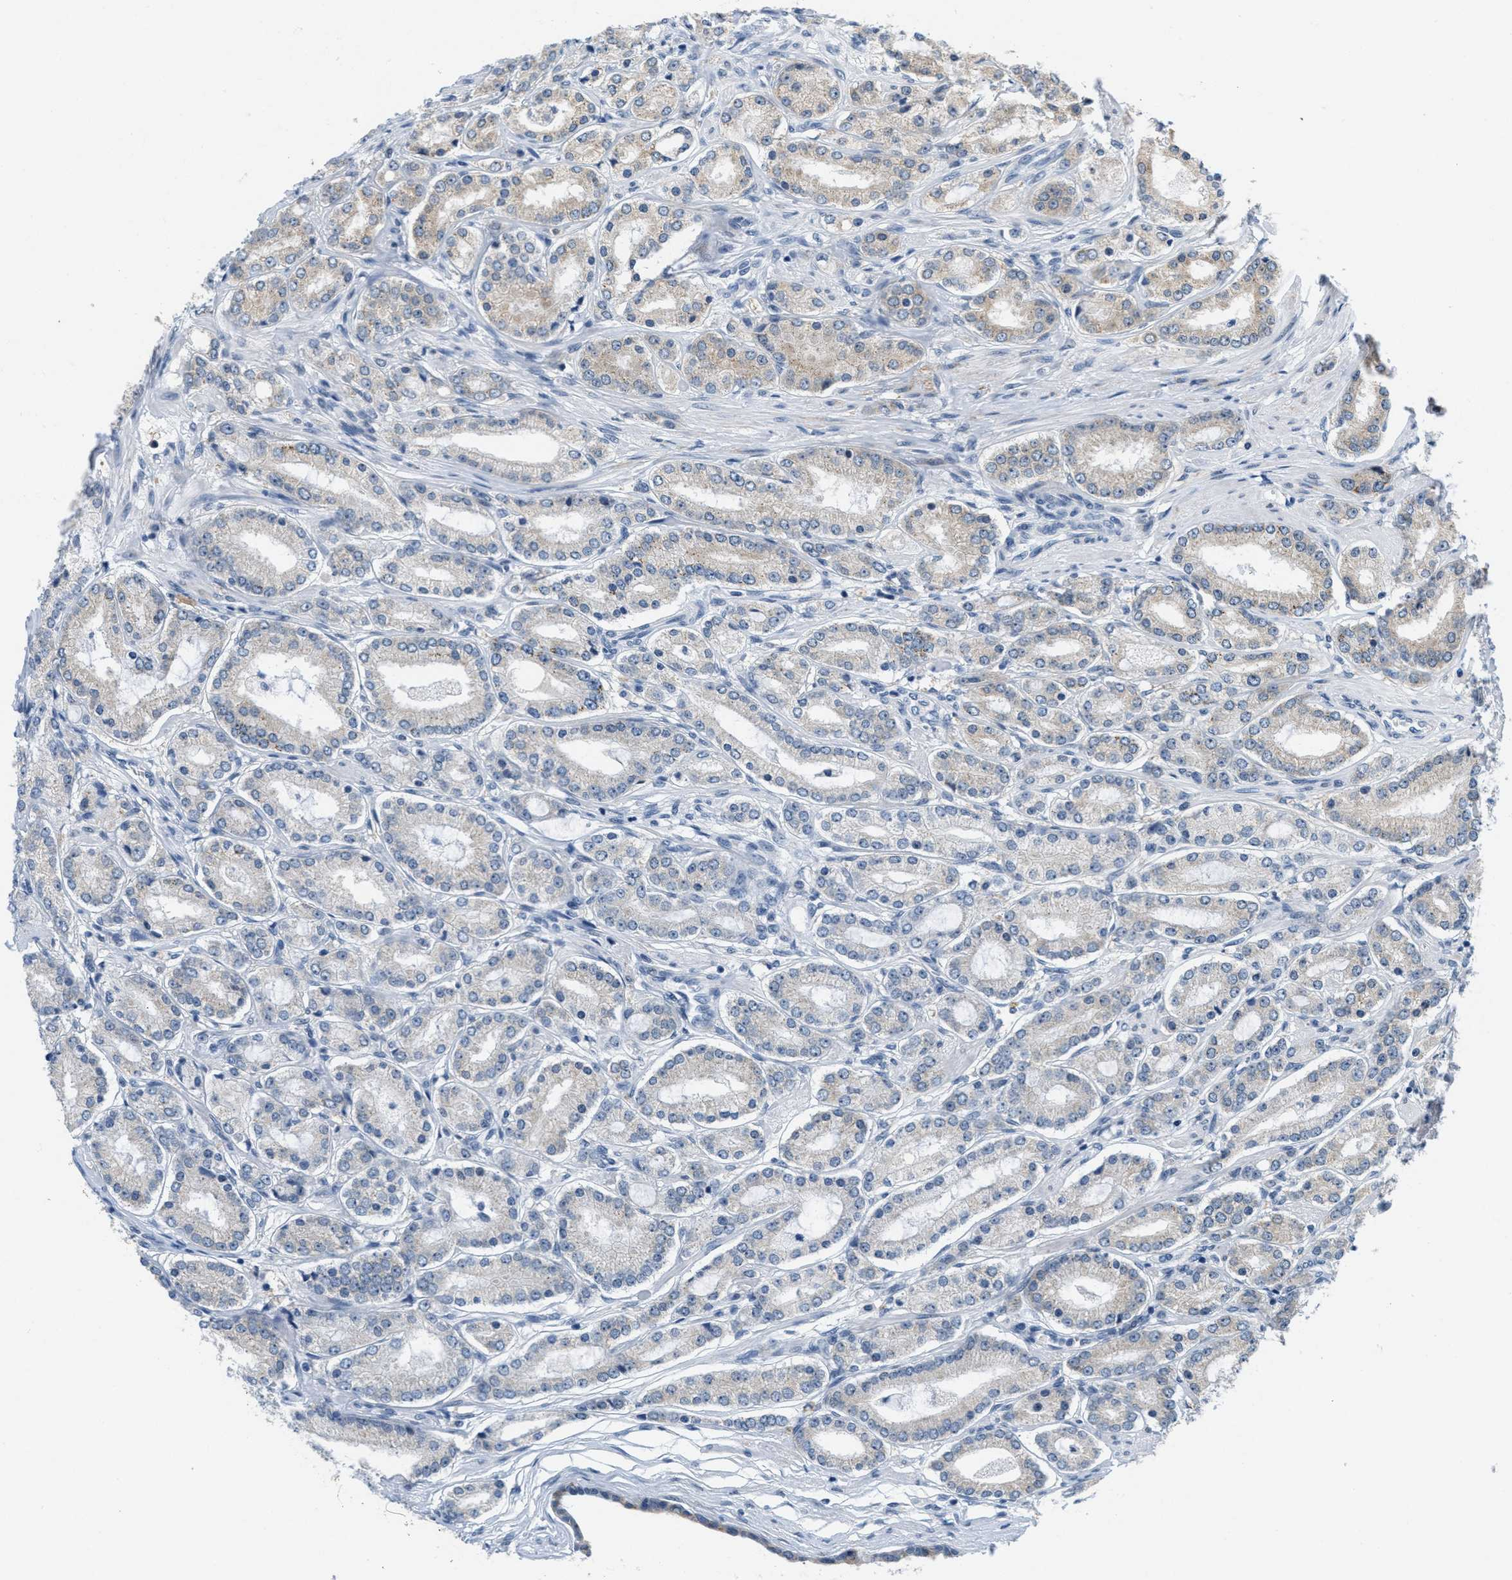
{"staining": {"intensity": "weak", "quantity": "<25%", "location": "cytoplasmic/membranous"}, "tissue": "prostate cancer", "cell_type": "Tumor cells", "image_type": "cancer", "snomed": [{"axis": "morphology", "description": "Adenocarcinoma, Low grade"}, {"axis": "topography", "description": "Prostate"}], "caption": "A high-resolution histopathology image shows IHC staining of adenocarcinoma (low-grade) (prostate), which displays no significant expression in tumor cells.", "gene": "HS3ST2", "patient": {"sex": "male", "age": 63}}